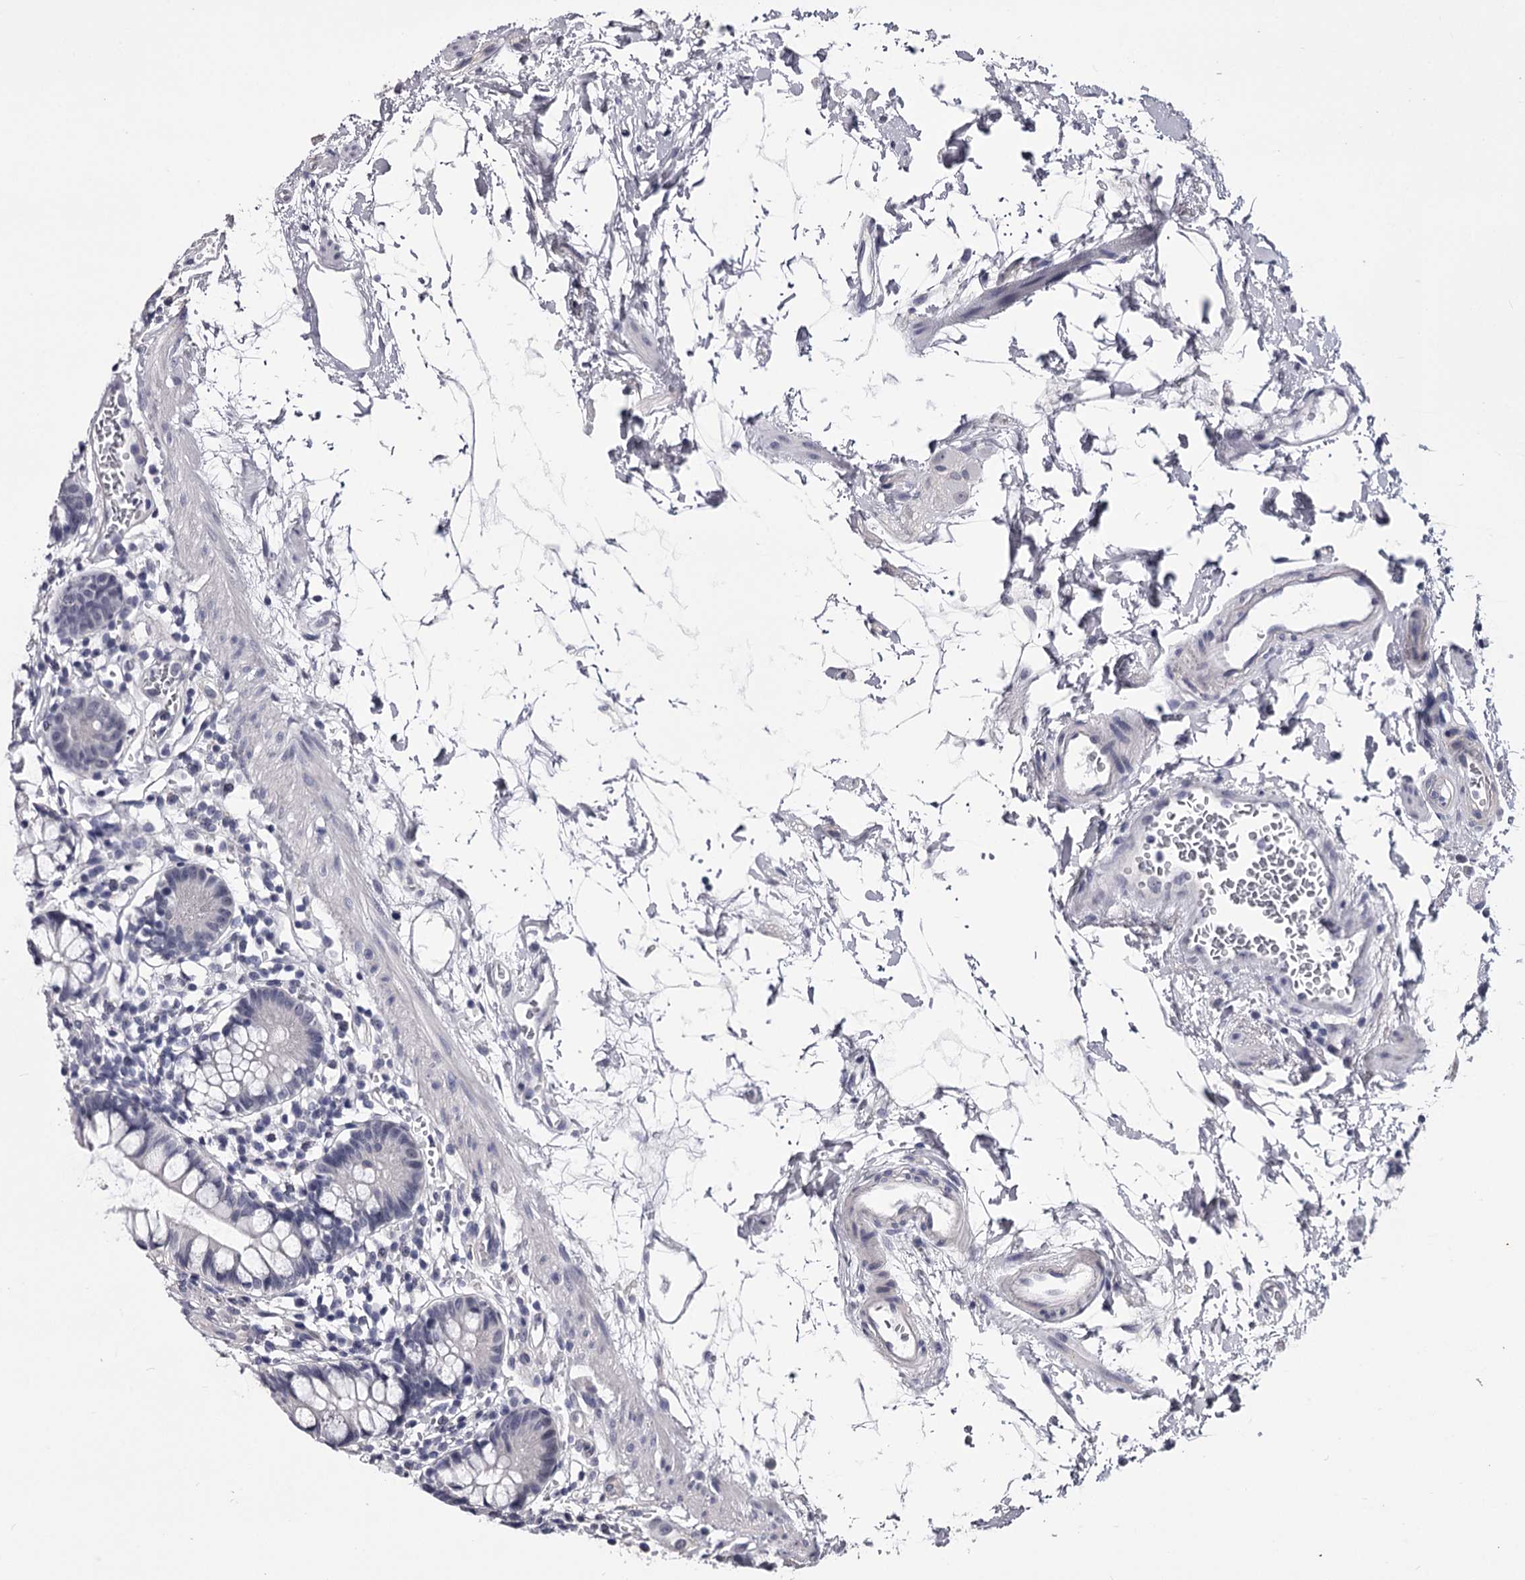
{"staining": {"intensity": "negative", "quantity": "none", "location": "none"}, "tissue": "small intestine", "cell_type": "Glandular cells", "image_type": "normal", "snomed": [{"axis": "morphology", "description": "Normal tissue, NOS"}, {"axis": "topography", "description": "Small intestine"}], "caption": "Glandular cells show no significant staining in unremarkable small intestine. Nuclei are stained in blue.", "gene": "OVOL2", "patient": {"sex": "female", "age": 84}}